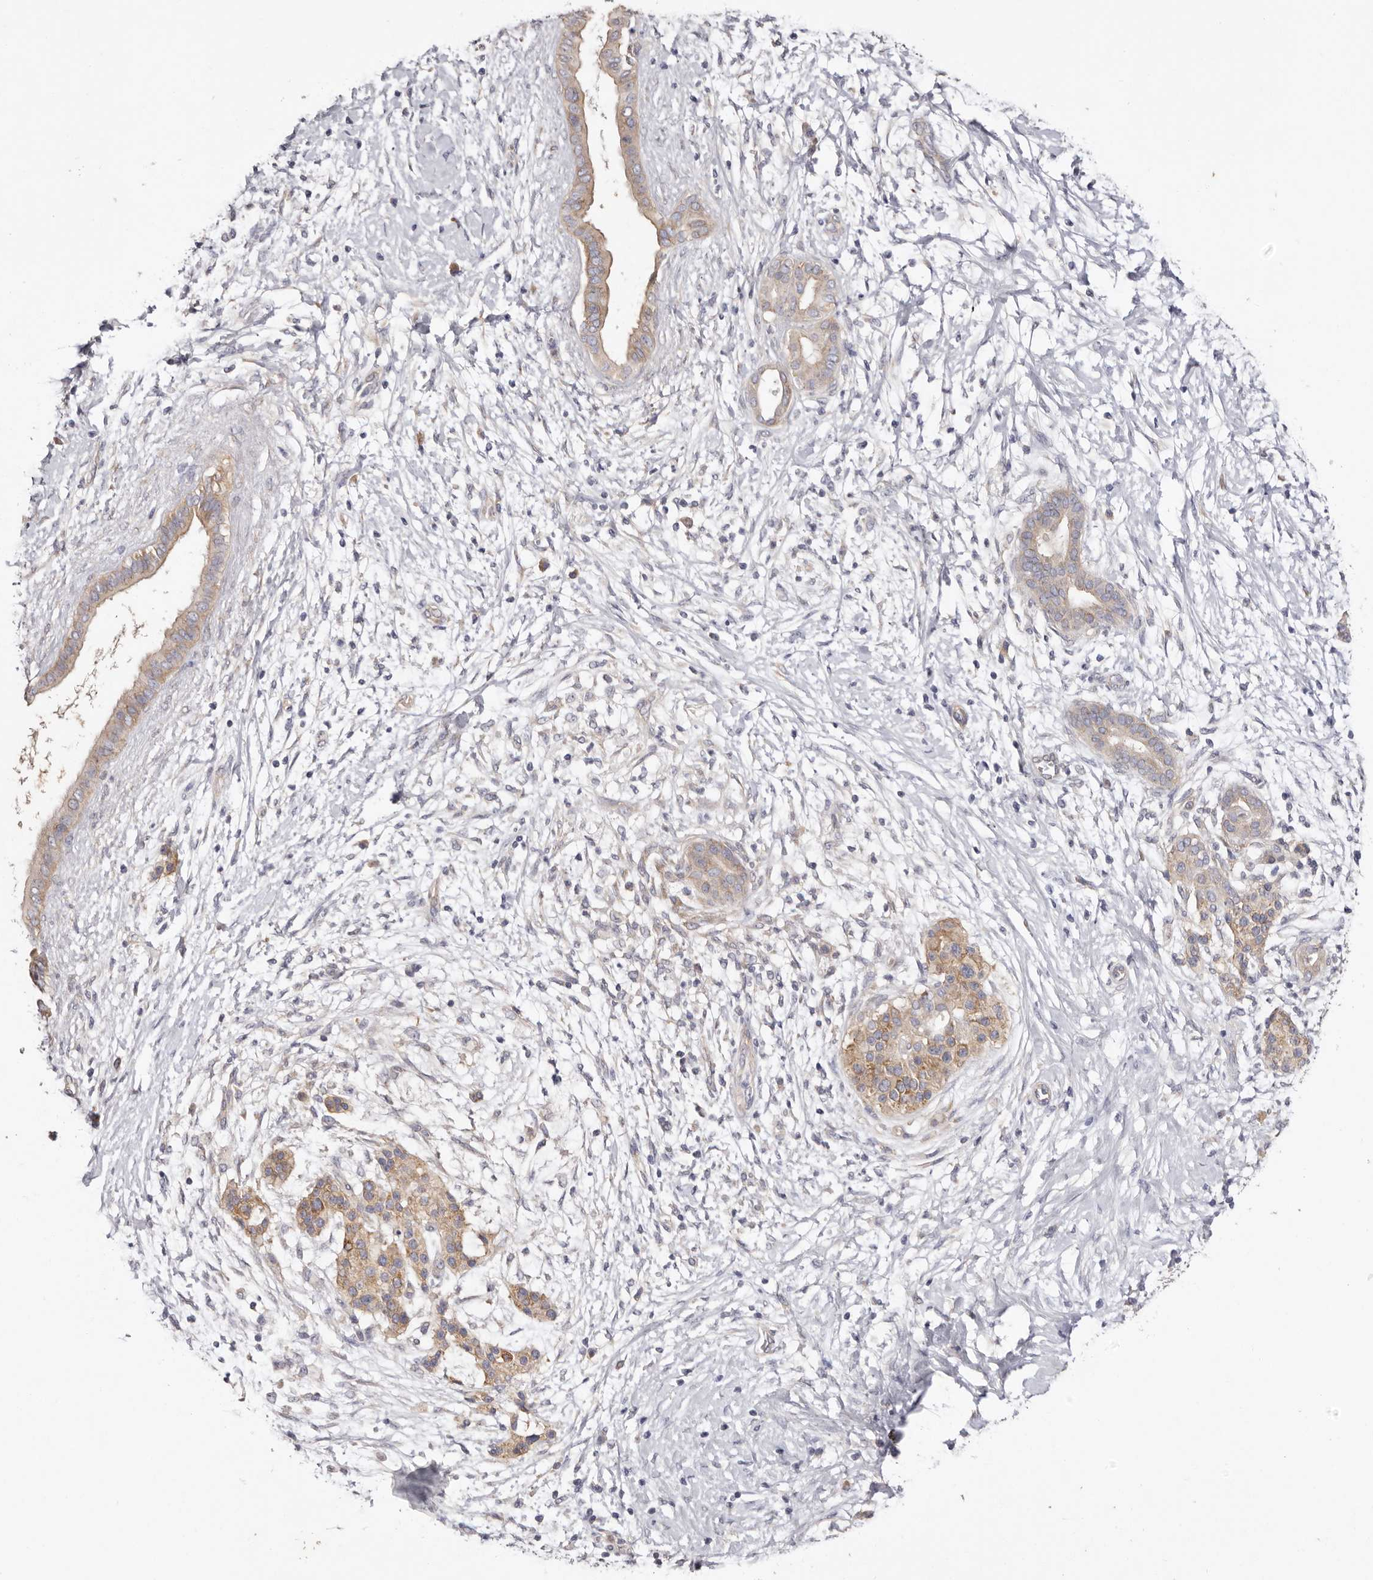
{"staining": {"intensity": "weak", "quantity": "25%-75%", "location": "cytoplasmic/membranous"}, "tissue": "pancreatic cancer", "cell_type": "Tumor cells", "image_type": "cancer", "snomed": [{"axis": "morphology", "description": "Adenocarcinoma, NOS"}, {"axis": "topography", "description": "Pancreas"}], "caption": "Immunohistochemistry (IHC) photomicrograph of pancreatic adenocarcinoma stained for a protein (brown), which demonstrates low levels of weak cytoplasmic/membranous expression in approximately 25%-75% of tumor cells.", "gene": "FAM167B", "patient": {"sex": "male", "age": 58}}